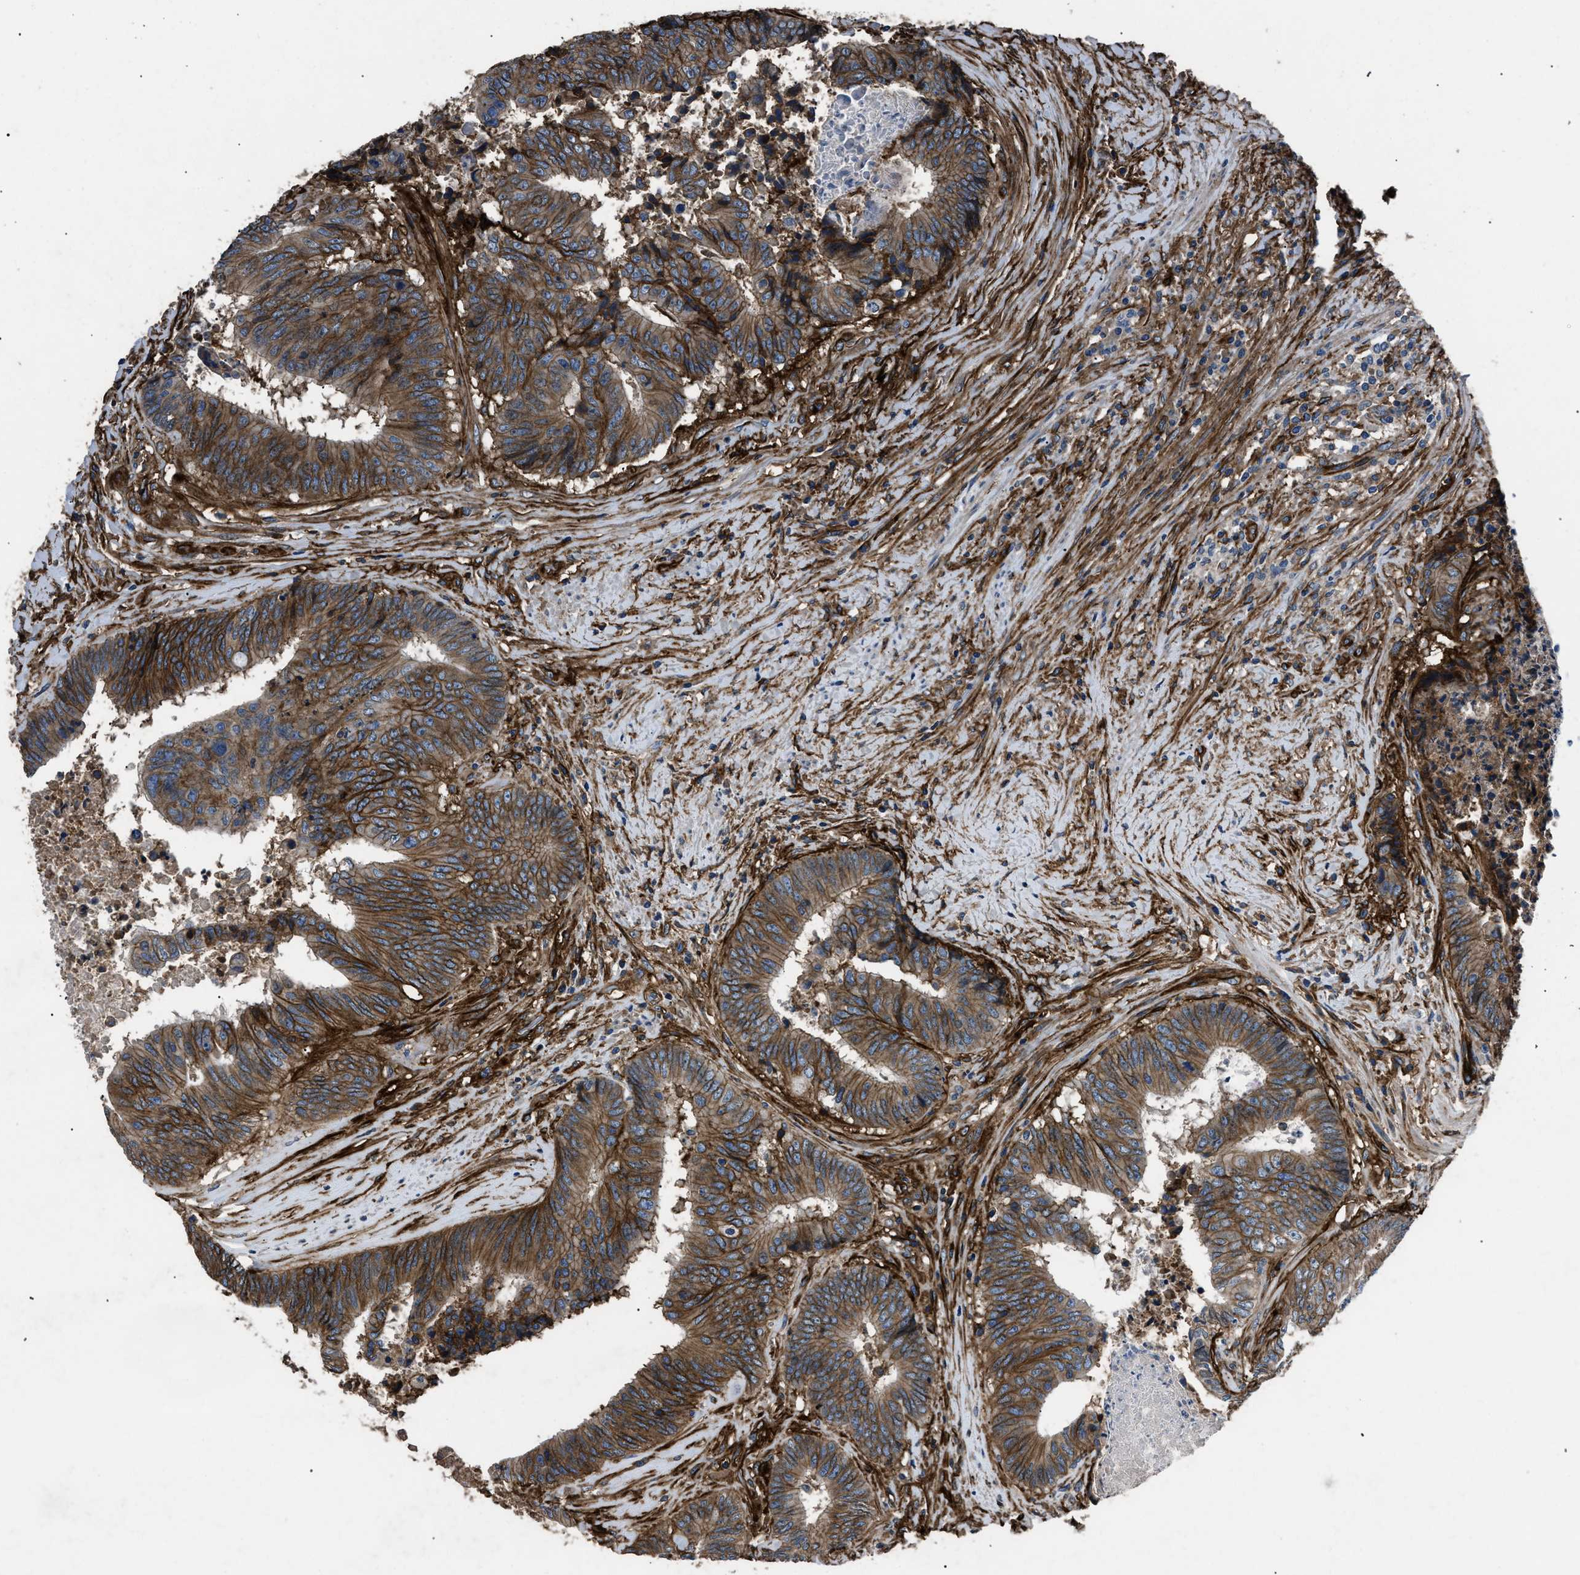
{"staining": {"intensity": "moderate", "quantity": ">75%", "location": "cytoplasmic/membranous"}, "tissue": "colorectal cancer", "cell_type": "Tumor cells", "image_type": "cancer", "snomed": [{"axis": "morphology", "description": "Adenocarcinoma, NOS"}, {"axis": "topography", "description": "Rectum"}], "caption": "Immunohistochemical staining of human colorectal adenocarcinoma exhibits medium levels of moderate cytoplasmic/membranous expression in about >75% of tumor cells.", "gene": "CD276", "patient": {"sex": "male", "age": 72}}